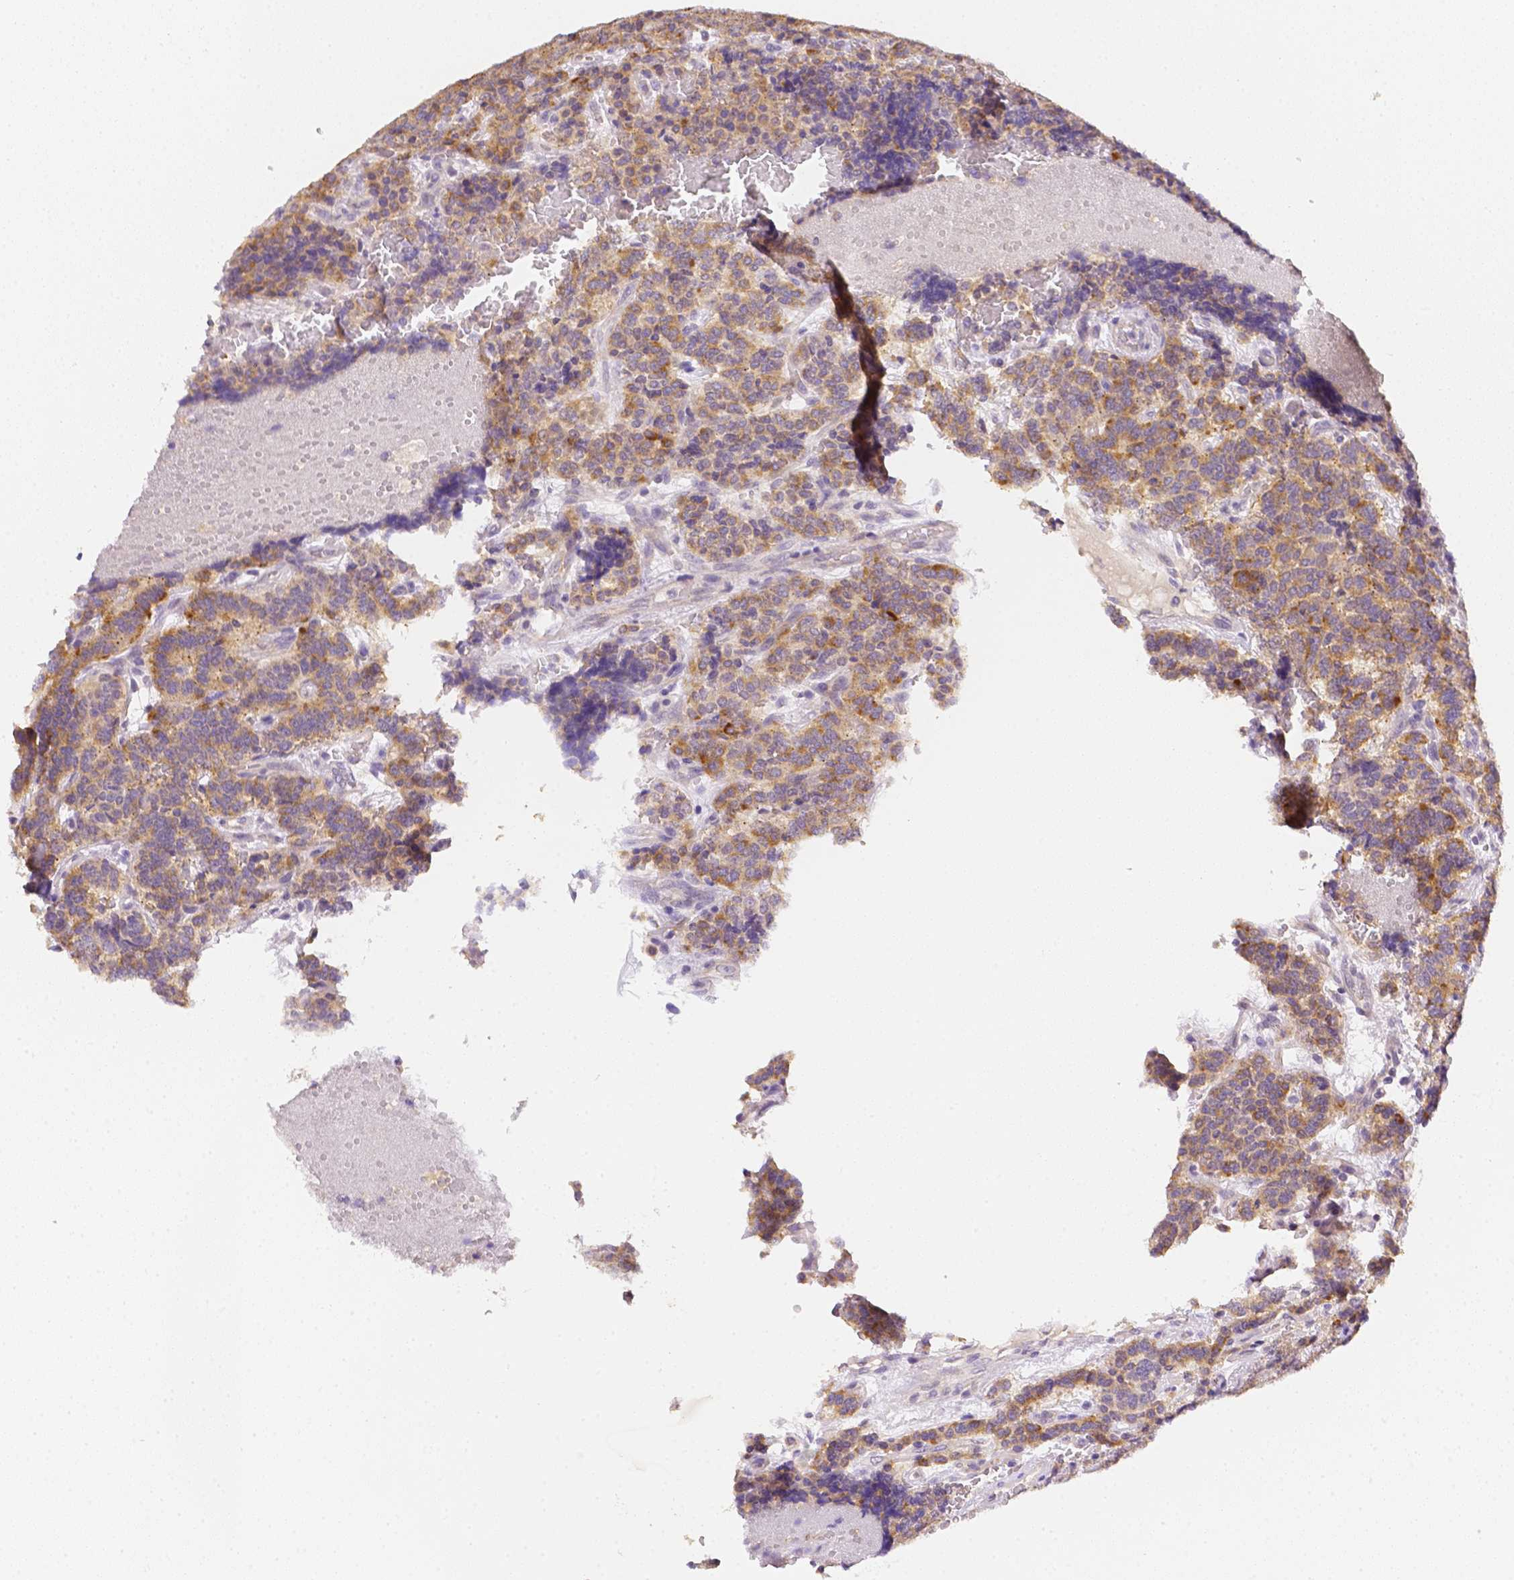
{"staining": {"intensity": "weak", "quantity": ">75%", "location": "cytoplasmic/membranous"}, "tissue": "carcinoid", "cell_type": "Tumor cells", "image_type": "cancer", "snomed": [{"axis": "morphology", "description": "Carcinoid, malignant, NOS"}, {"axis": "topography", "description": "Pancreas"}], "caption": "Carcinoid stained with DAB (3,3'-diaminobenzidine) immunohistochemistry exhibits low levels of weak cytoplasmic/membranous positivity in approximately >75% of tumor cells.", "gene": "C10orf67", "patient": {"sex": "male", "age": 36}}